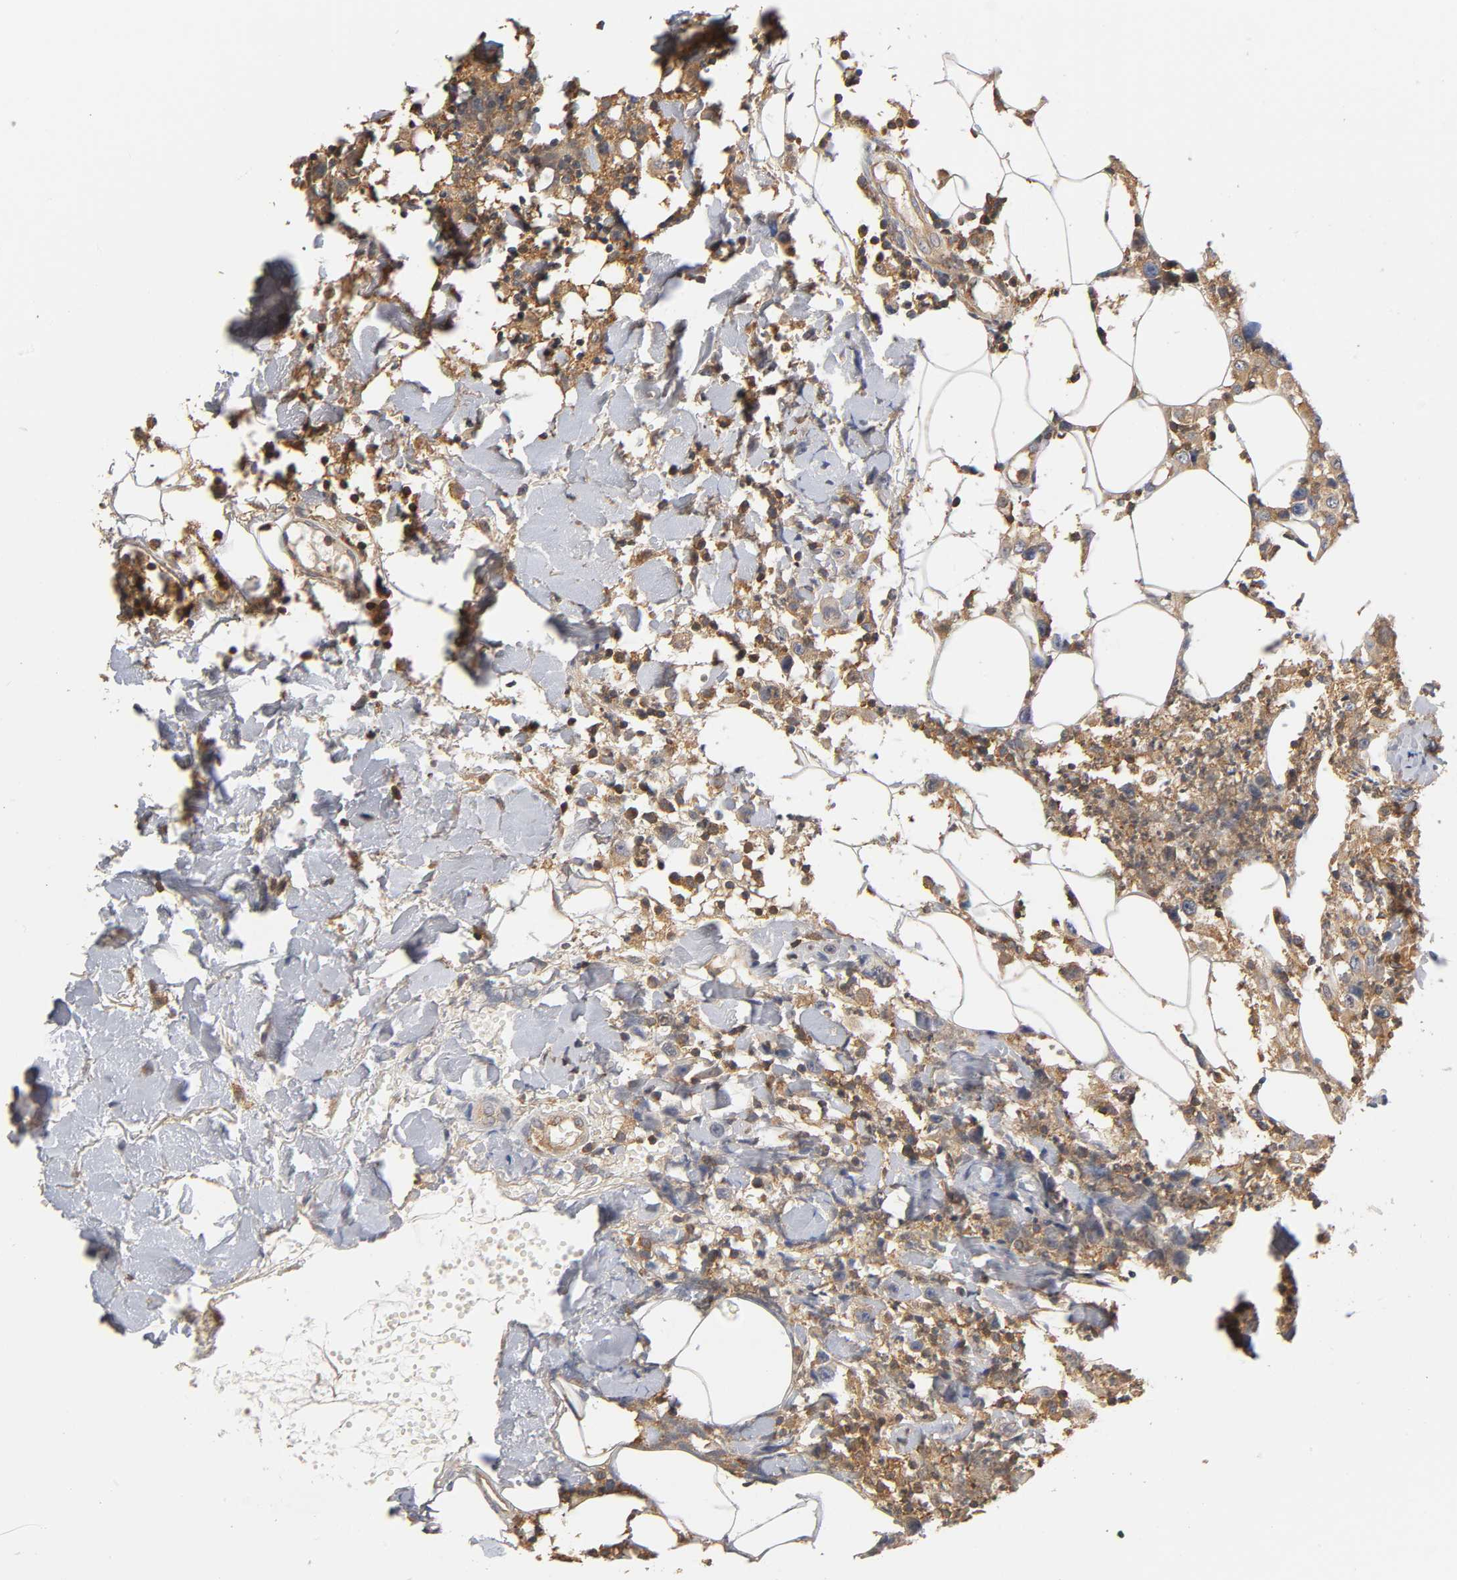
{"staining": {"intensity": "moderate", "quantity": ">75%", "location": "cytoplasmic/membranous"}, "tissue": "thyroid cancer", "cell_type": "Tumor cells", "image_type": "cancer", "snomed": [{"axis": "morphology", "description": "Carcinoma, NOS"}, {"axis": "topography", "description": "Thyroid gland"}], "caption": "Thyroid carcinoma tissue demonstrates moderate cytoplasmic/membranous expression in approximately >75% of tumor cells", "gene": "ACTR2", "patient": {"sex": "female", "age": 77}}